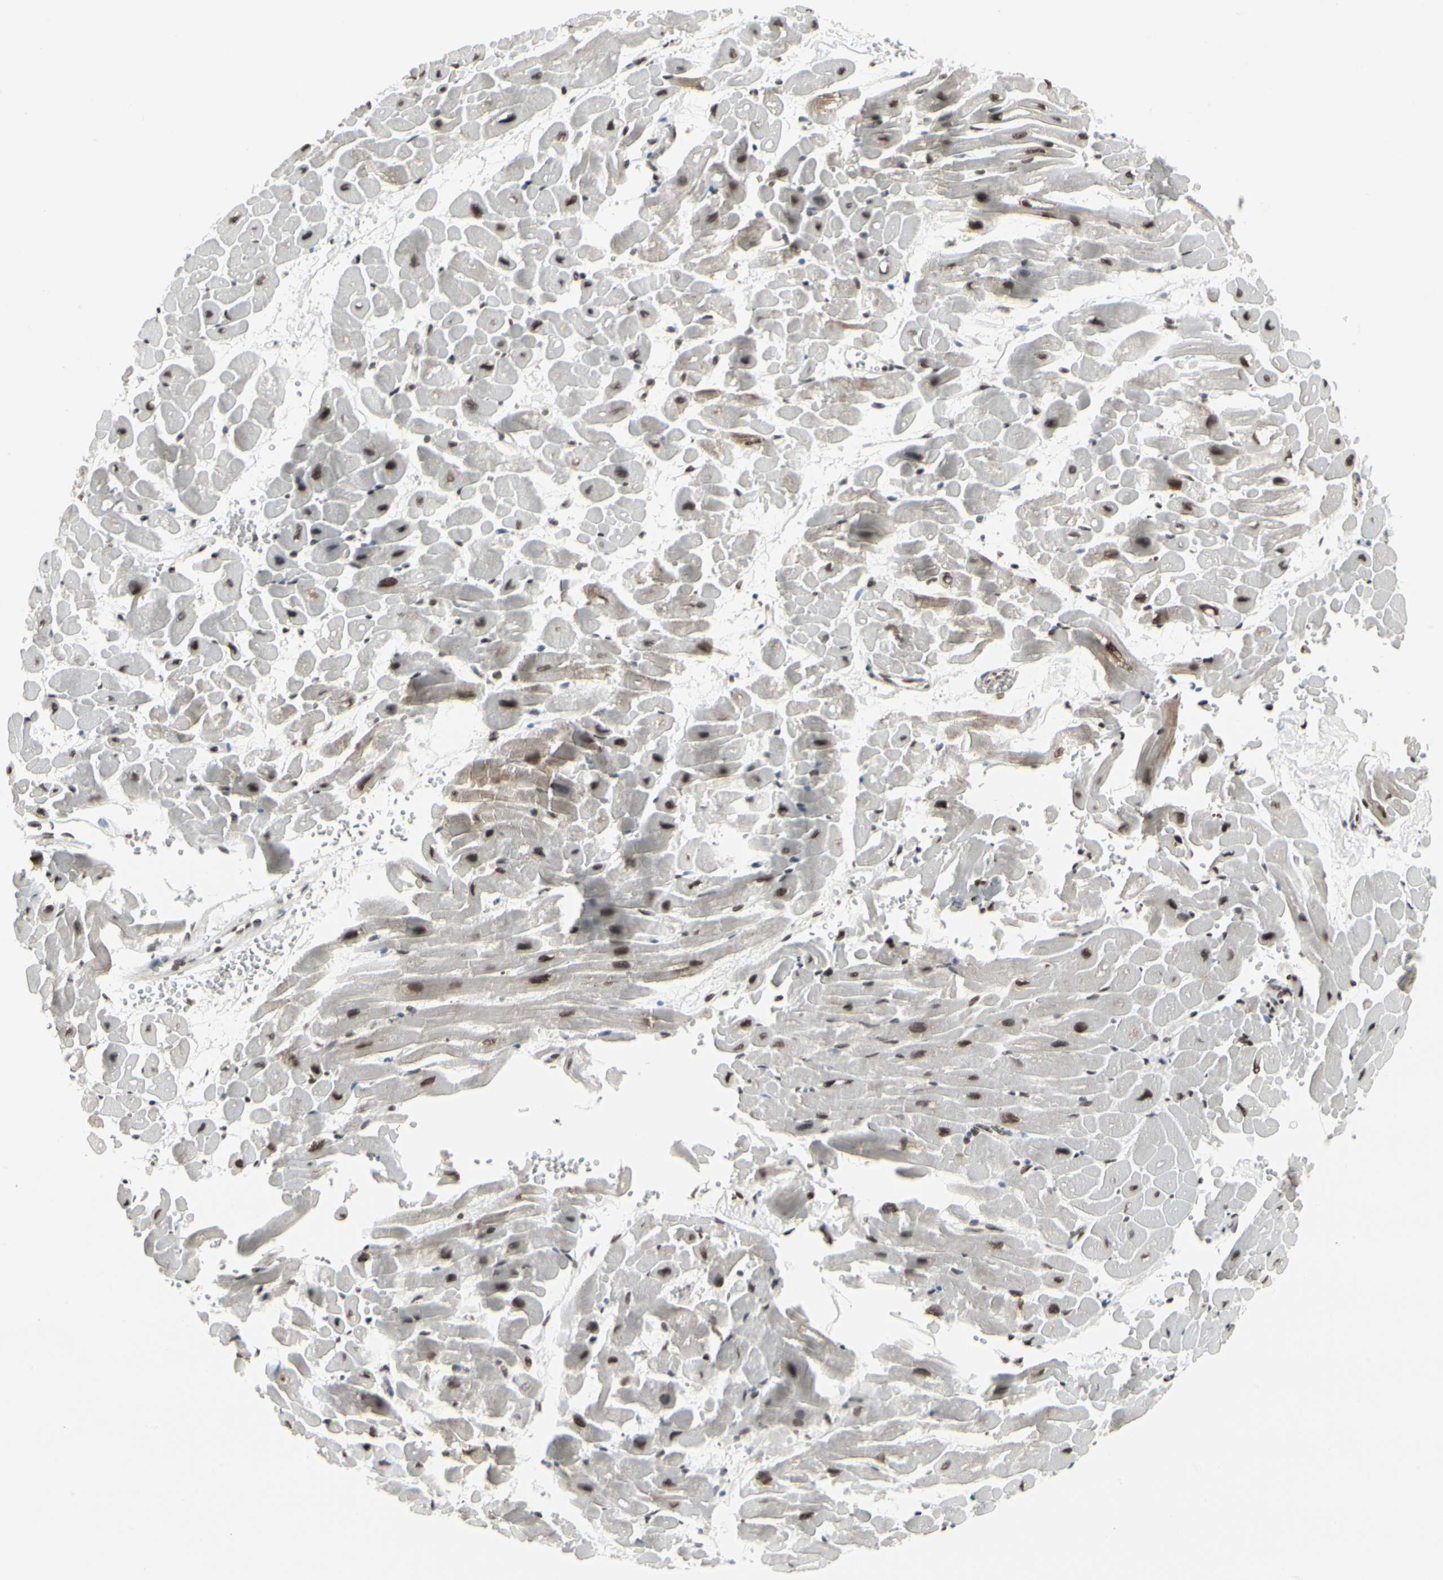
{"staining": {"intensity": "strong", "quantity": ">75%", "location": "cytoplasmic/membranous,nuclear"}, "tissue": "heart muscle", "cell_type": "Cardiomyocytes", "image_type": "normal", "snomed": [{"axis": "morphology", "description": "Normal tissue, NOS"}, {"axis": "topography", "description": "Heart"}], "caption": "Strong cytoplasmic/membranous,nuclear expression for a protein is seen in about >75% of cardiomyocytes of normal heart muscle using immunohistochemistry.", "gene": "HMG20A", "patient": {"sex": "male", "age": 45}}